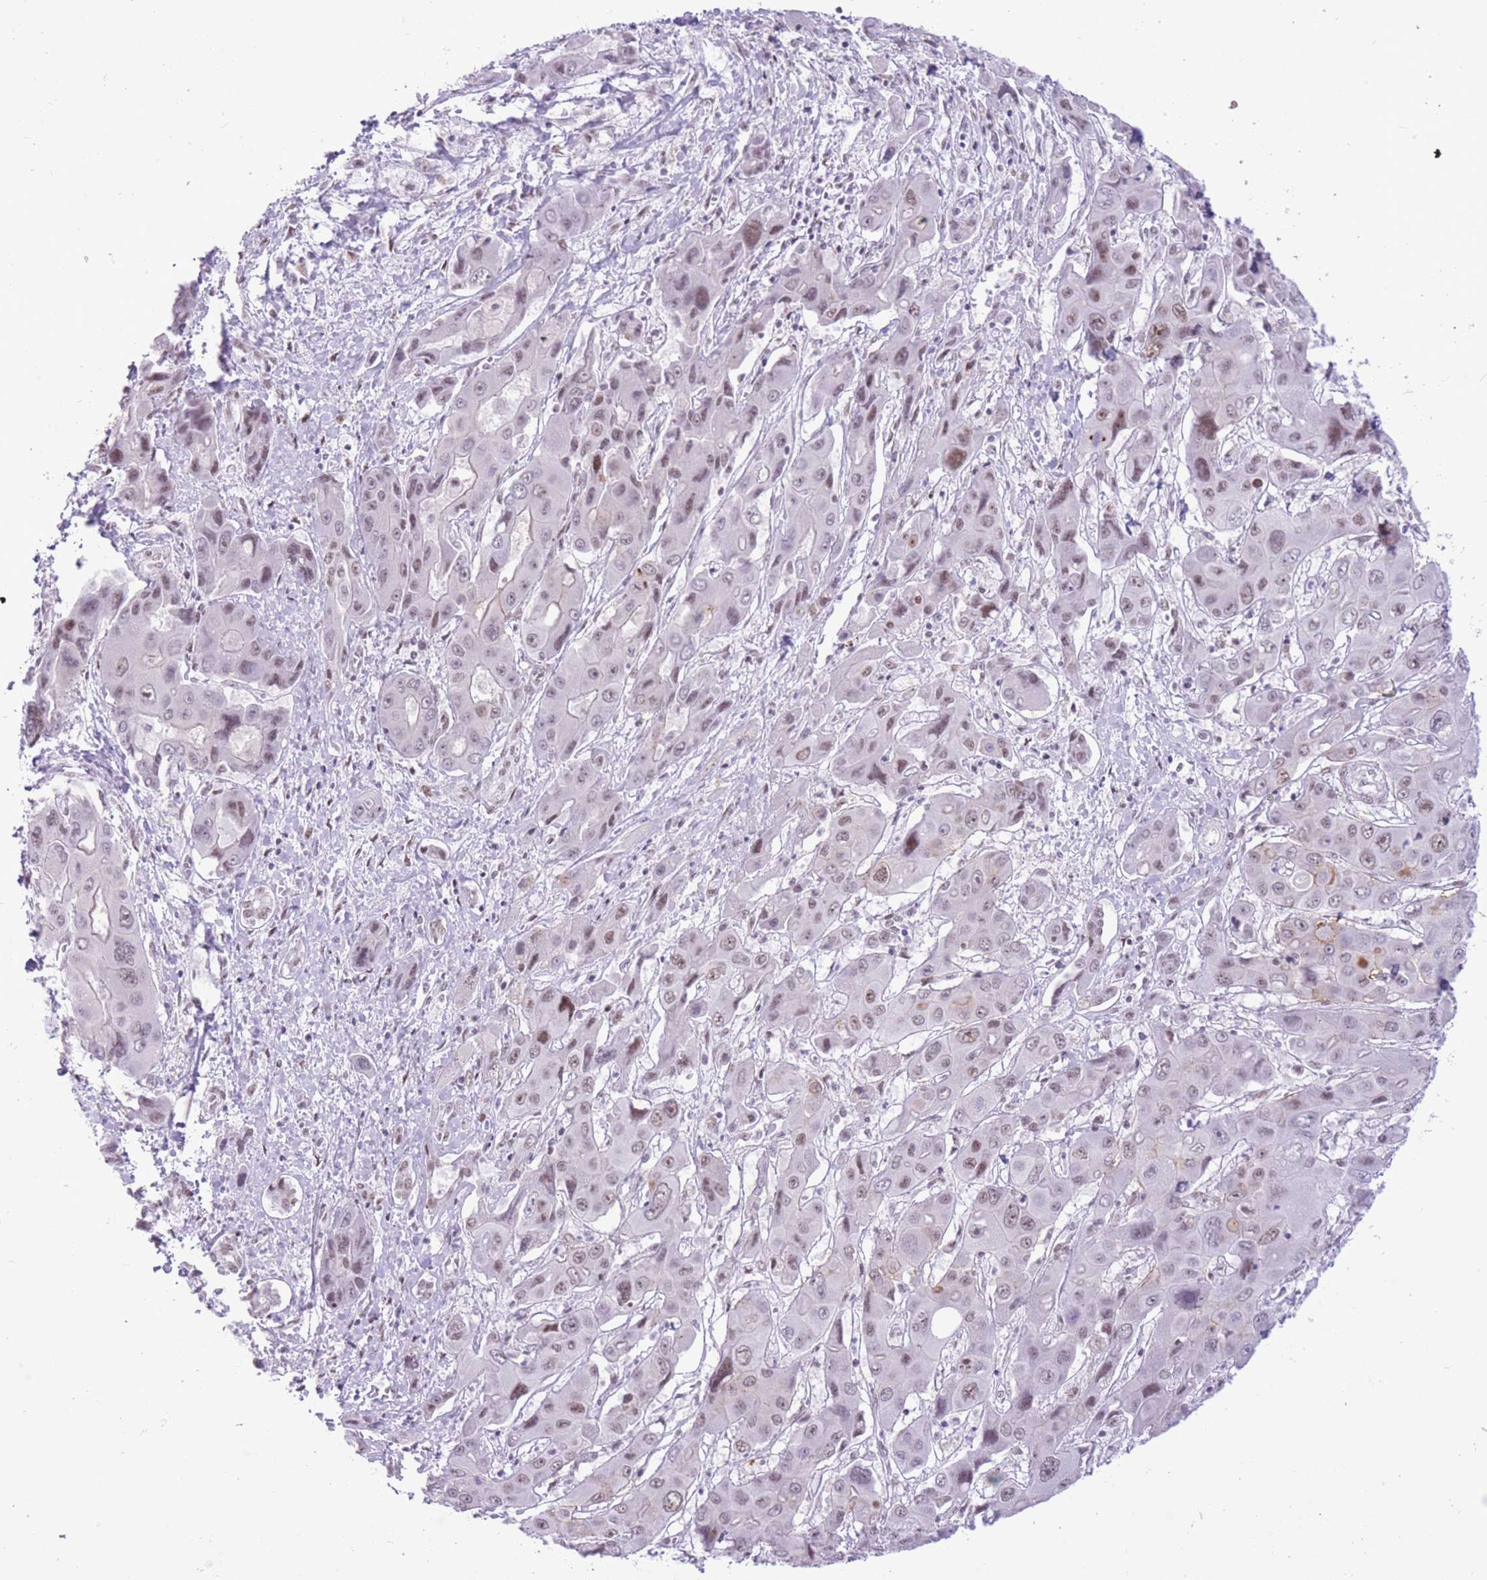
{"staining": {"intensity": "moderate", "quantity": ">75%", "location": "nuclear"}, "tissue": "liver cancer", "cell_type": "Tumor cells", "image_type": "cancer", "snomed": [{"axis": "morphology", "description": "Cholangiocarcinoma"}, {"axis": "topography", "description": "Liver"}], "caption": "Liver cancer (cholangiocarcinoma) tissue displays moderate nuclear staining in approximately >75% of tumor cells (Stains: DAB (3,3'-diaminobenzidine) in brown, nuclei in blue, Microscopy: brightfield microscopy at high magnification).", "gene": "ZBED5", "patient": {"sex": "male", "age": 67}}